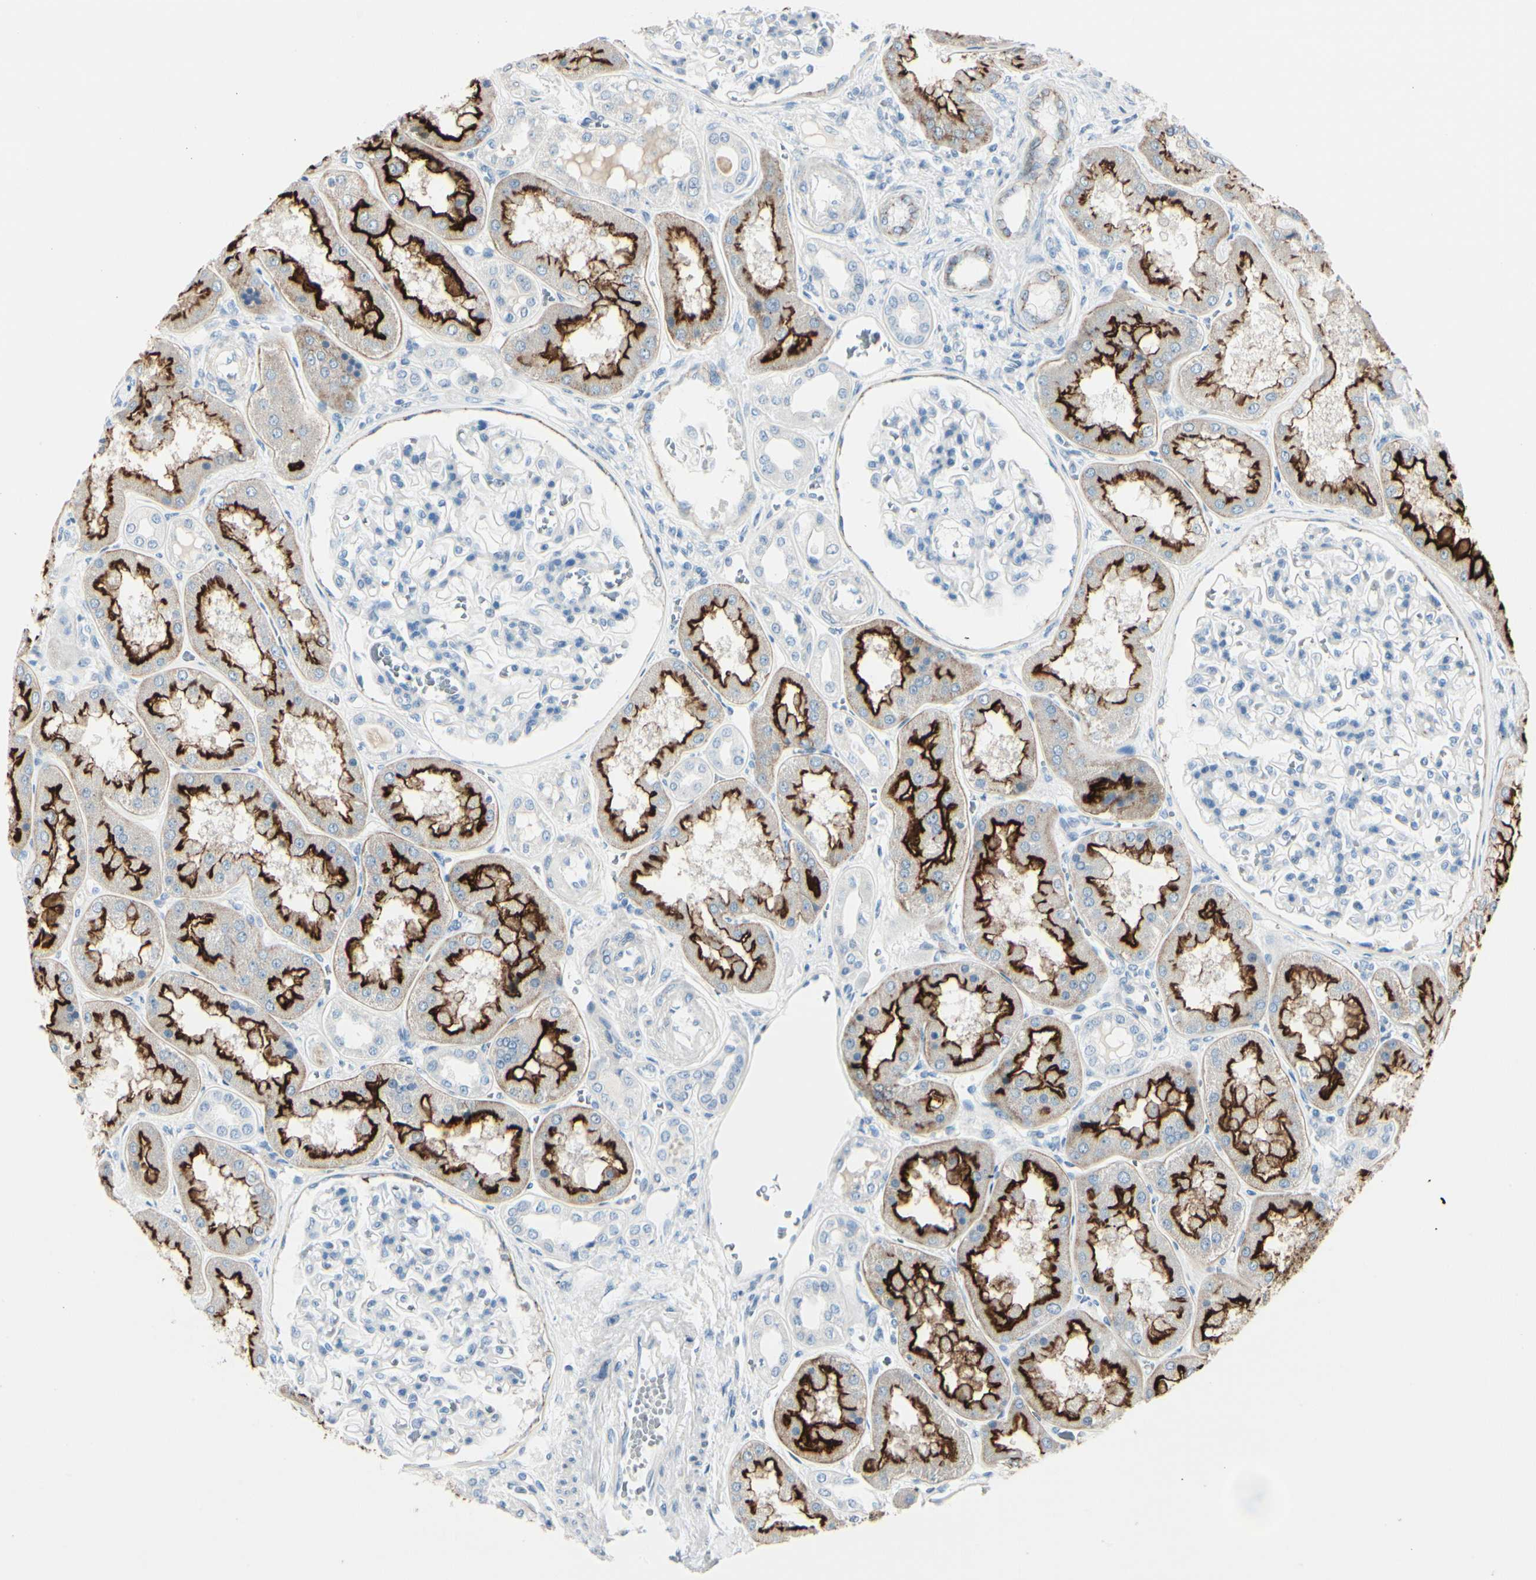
{"staining": {"intensity": "negative", "quantity": "none", "location": "none"}, "tissue": "kidney", "cell_type": "Cells in glomeruli", "image_type": "normal", "snomed": [{"axis": "morphology", "description": "Normal tissue, NOS"}, {"axis": "topography", "description": "Kidney"}], "caption": "Immunohistochemistry of unremarkable kidney shows no staining in cells in glomeruli.", "gene": "CDHR5", "patient": {"sex": "female", "age": 56}}